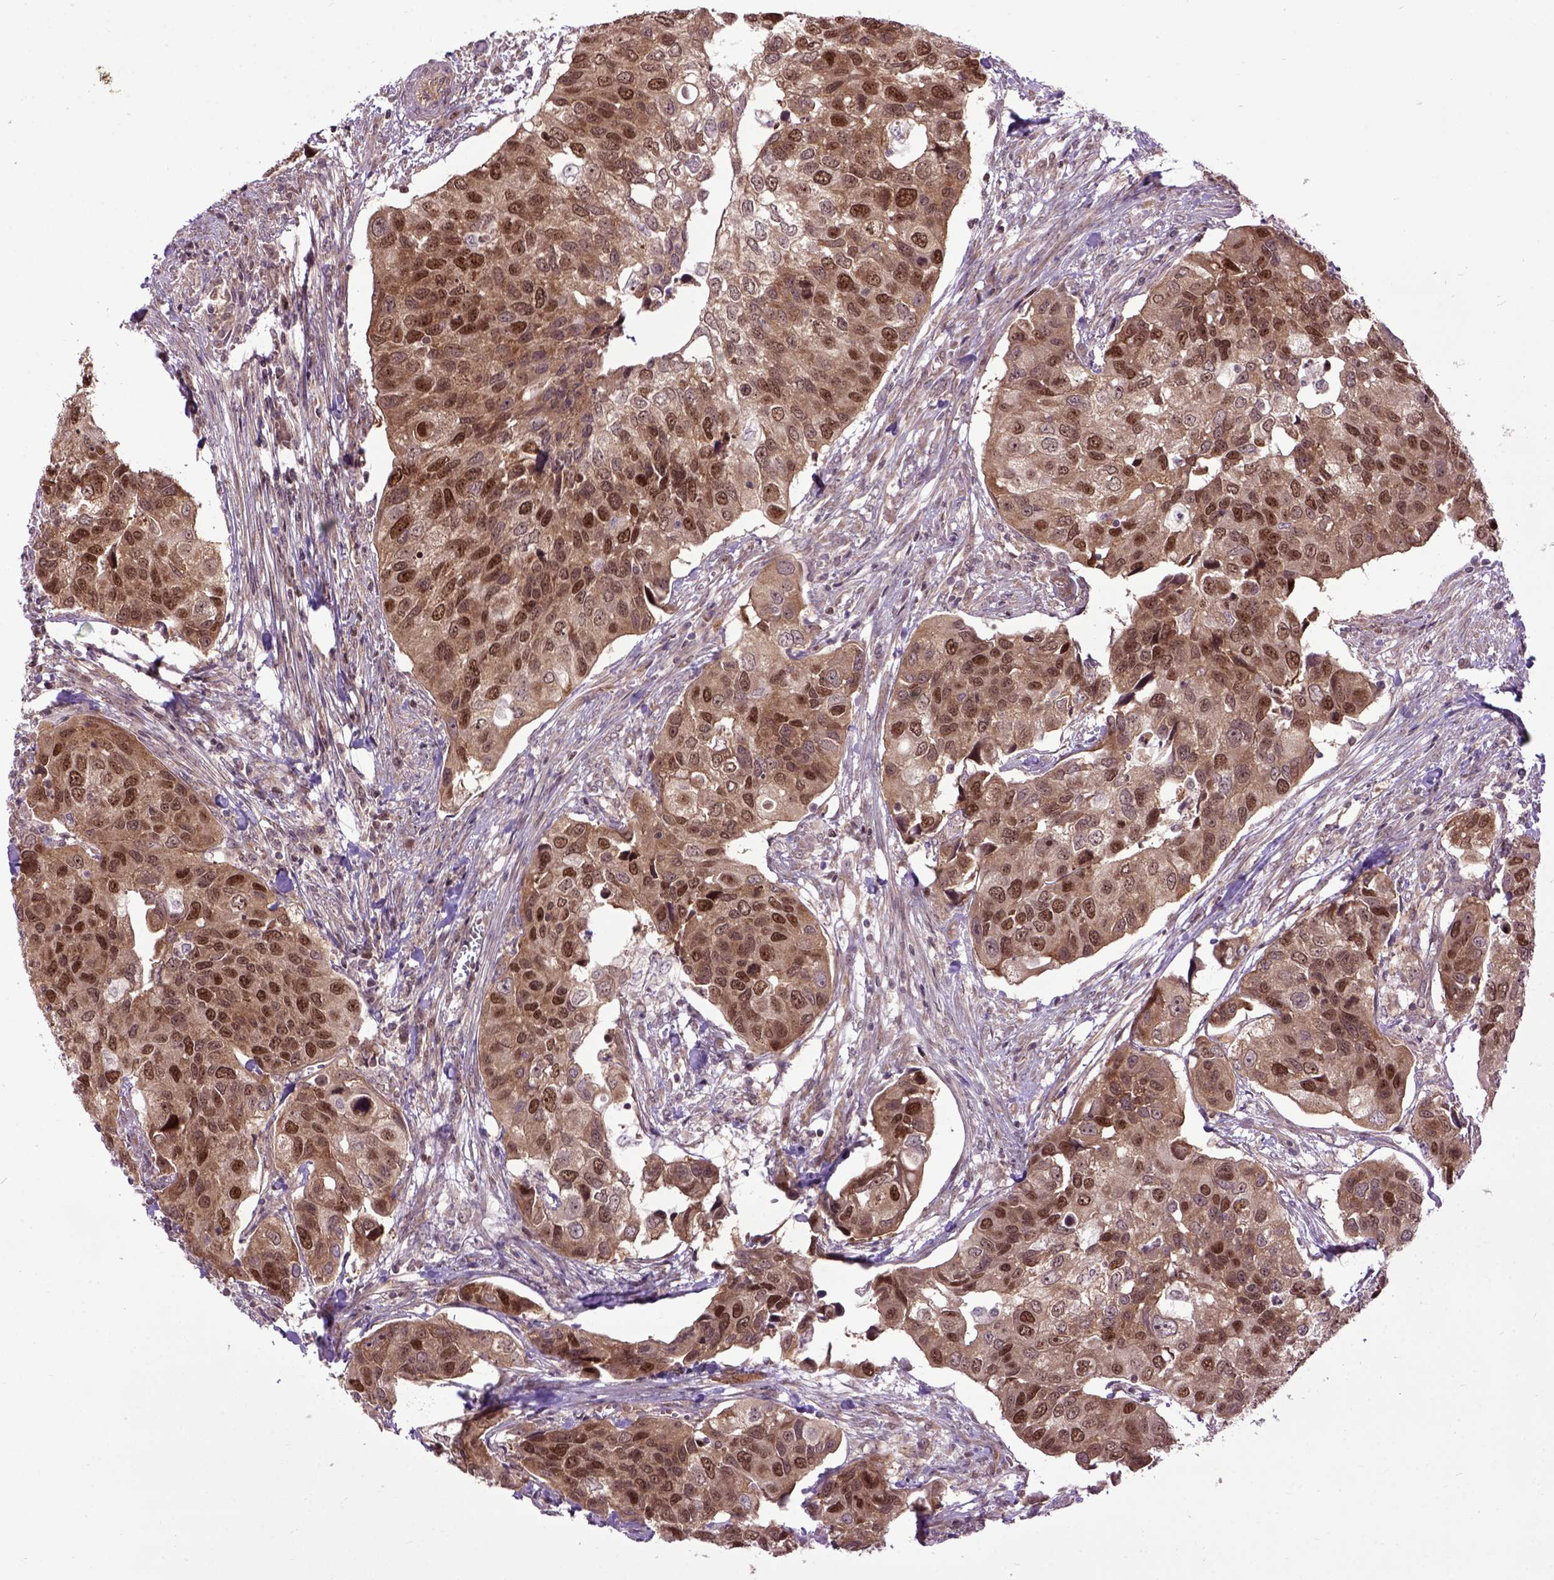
{"staining": {"intensity": "moderate", "quantity": ">75%", "location": "cytoplasmic/membranous,nuclear"}, "tissue": "urothelial cancer", "cell_type": "Tumor cells", "image_type": "cancer", "snomed": [{"axis": "morphology", "description": "Urothelial carcinoma, High grade"}, {"axis": "topography", "description": "Urinary bladder"}], "caption": "High-grade urothelial carcinoma stained for a protein reveals moderate cytoplasmic/membranous and nuclear positivity in tumor cells. Nuclei are stained in blue.", "gene": "WDR48", "patient": {"sex": "male", "age": 60}}